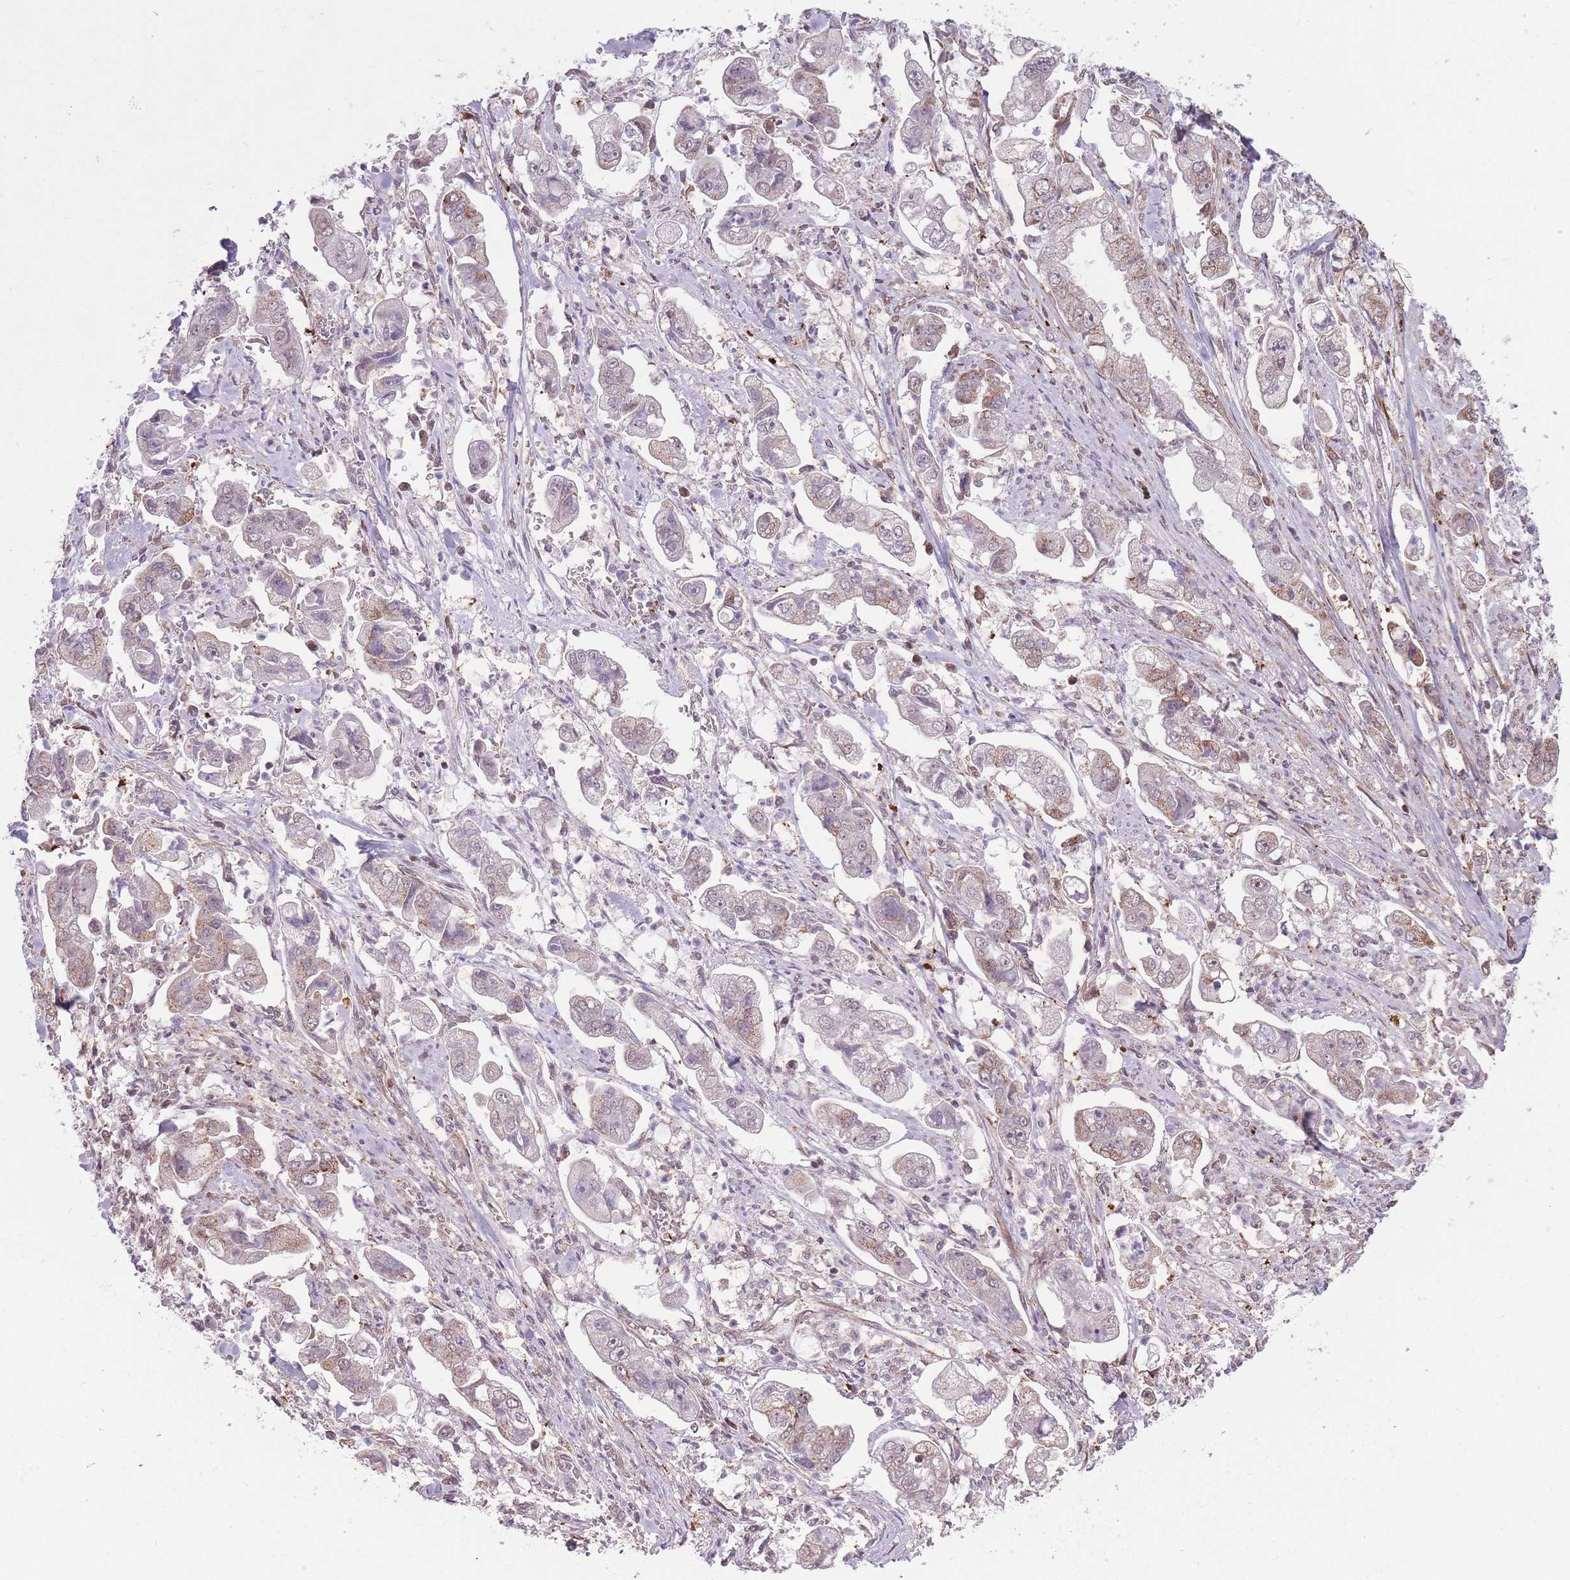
{"staining": {"intensity": "moderate", "quantity": "<25%", "location": "cytoplasmic/membranous"}, "tissue": "stomach cancer", "cell_type": "Tumor cells", "image_type": "cancer", "snomed": [{"axis": "morphology", "description": "Adenocarcinoma, NOS"}, {"axis": "topography", "description": "Stomach"}], "caption": "Stomach cancer (adenocarcinoma) stained with DAB (3,3'-diaminobenzidine) immunohistochemistry (IHC) reveals low levels of moderate cytoplasmic/membranous staining in about <25% of tumor cells.", "gene": "DPYSL4", "patient": {"sex": "male", "age": 62}}